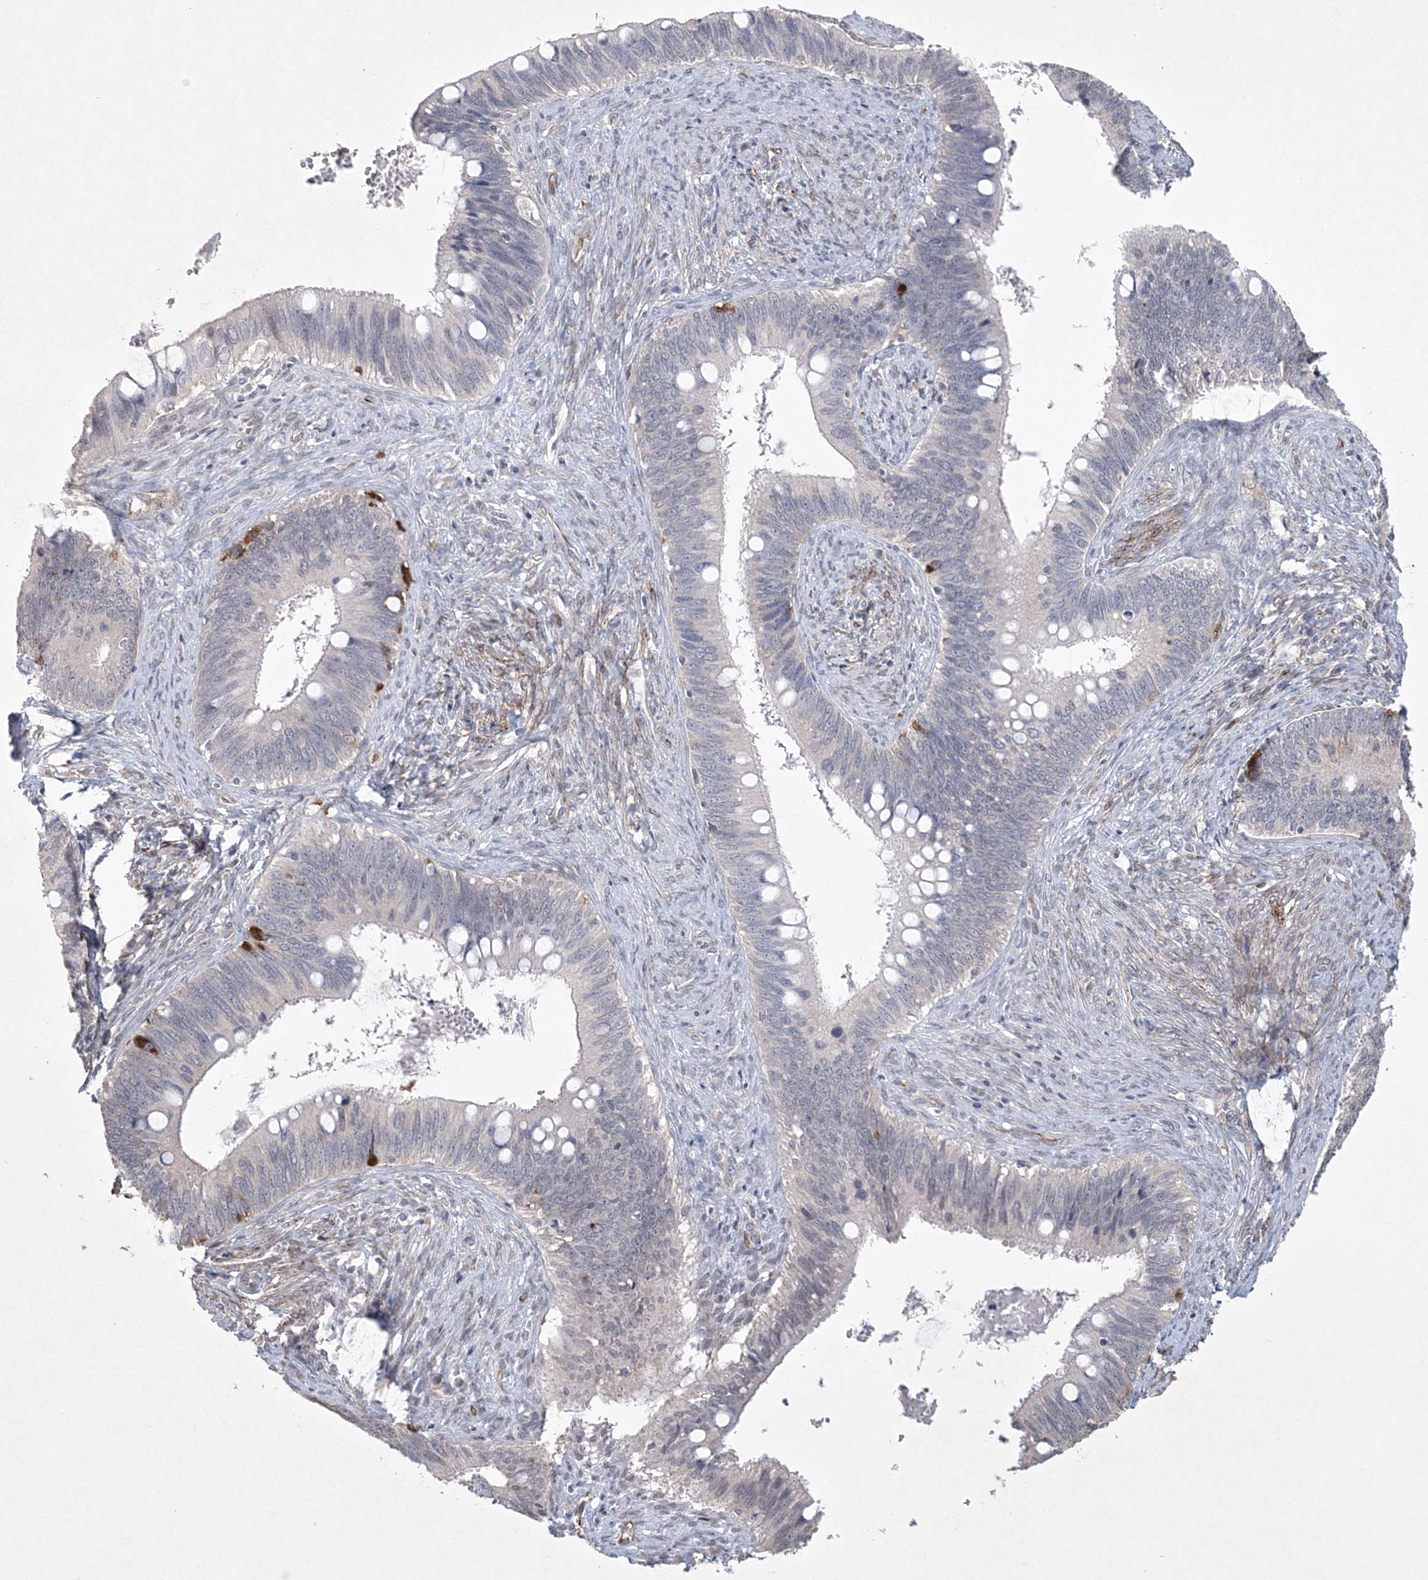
{"staining": {"intensity": "negative", "quantity": "none", "location": "none"}, "tissue": "cervical cancer", "cell_type": "Tumor cells", "image_type": "cancer", "snomed": [{"axis": "morphology", "description": "Adenocarcinoma, NOS"}, {"axis": "topography", "description": "Cervix"}], "caption": "Adenocarcinoma (cervical) stained for a protein using immunohistochemistry (IHC) reveals no positivity tumor cells.", "gene": "DPCD", "patient": {"sex": "female", "age": 42}}